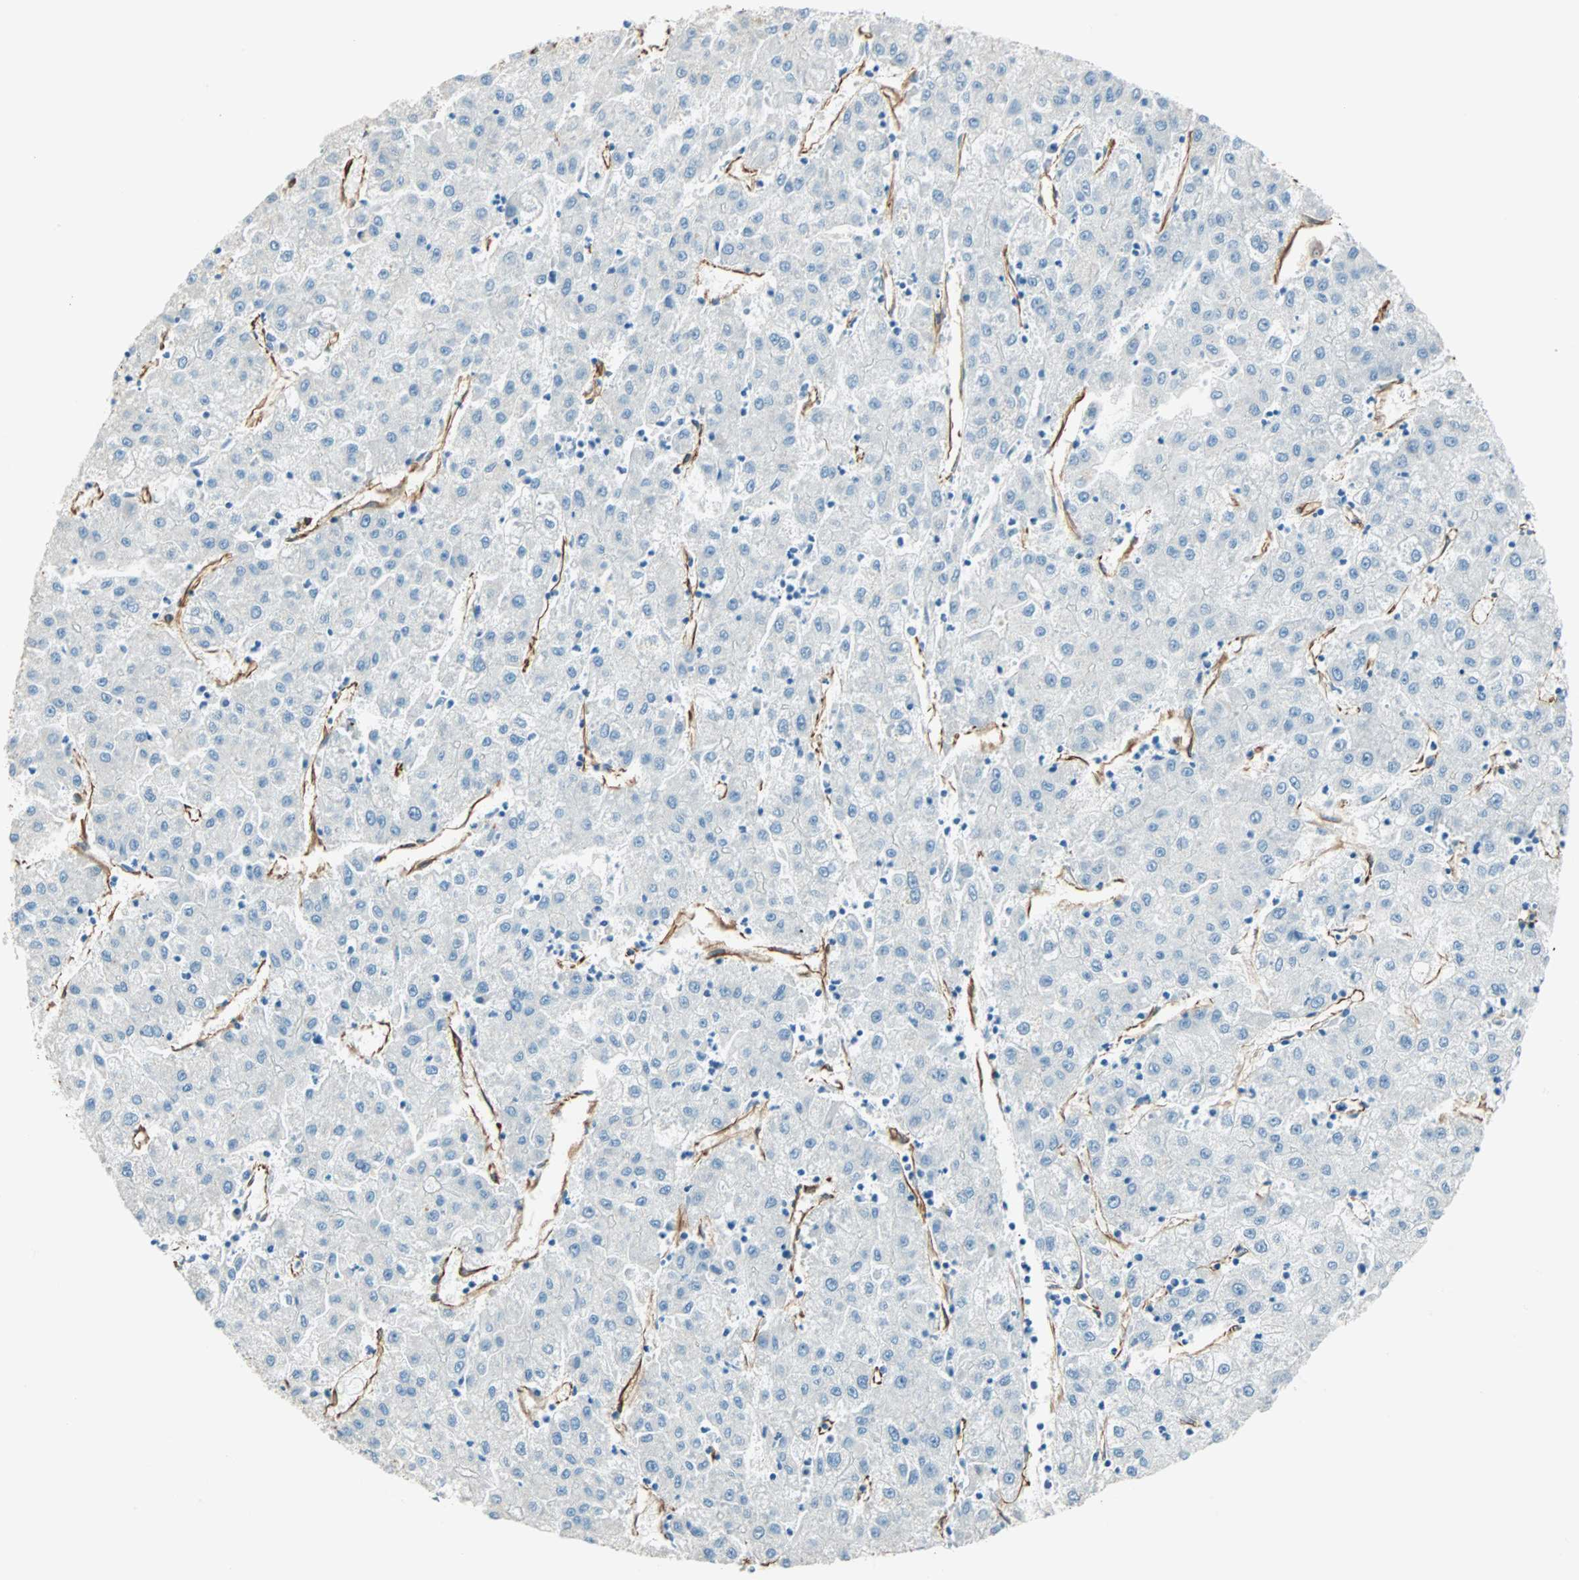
{"staining": {"intensity": "negative", "quantity": "none", "location": "none"}, "tissue": "liver cancer", "cell_type": "Tumor cells", "image_type": "cancer", "snomed": [{"axis": "morphology", "description": "Carcinoma, Hepatocellular, NOS"}, {"axis": "topography", "description": "Liver"}], "caption": "Histopathology image shows no protein positivity in tumor cells of liver hepatocellular carcinoma tissue.", "gene": "NES", "patient": {"sex": "male", "age": 72}}